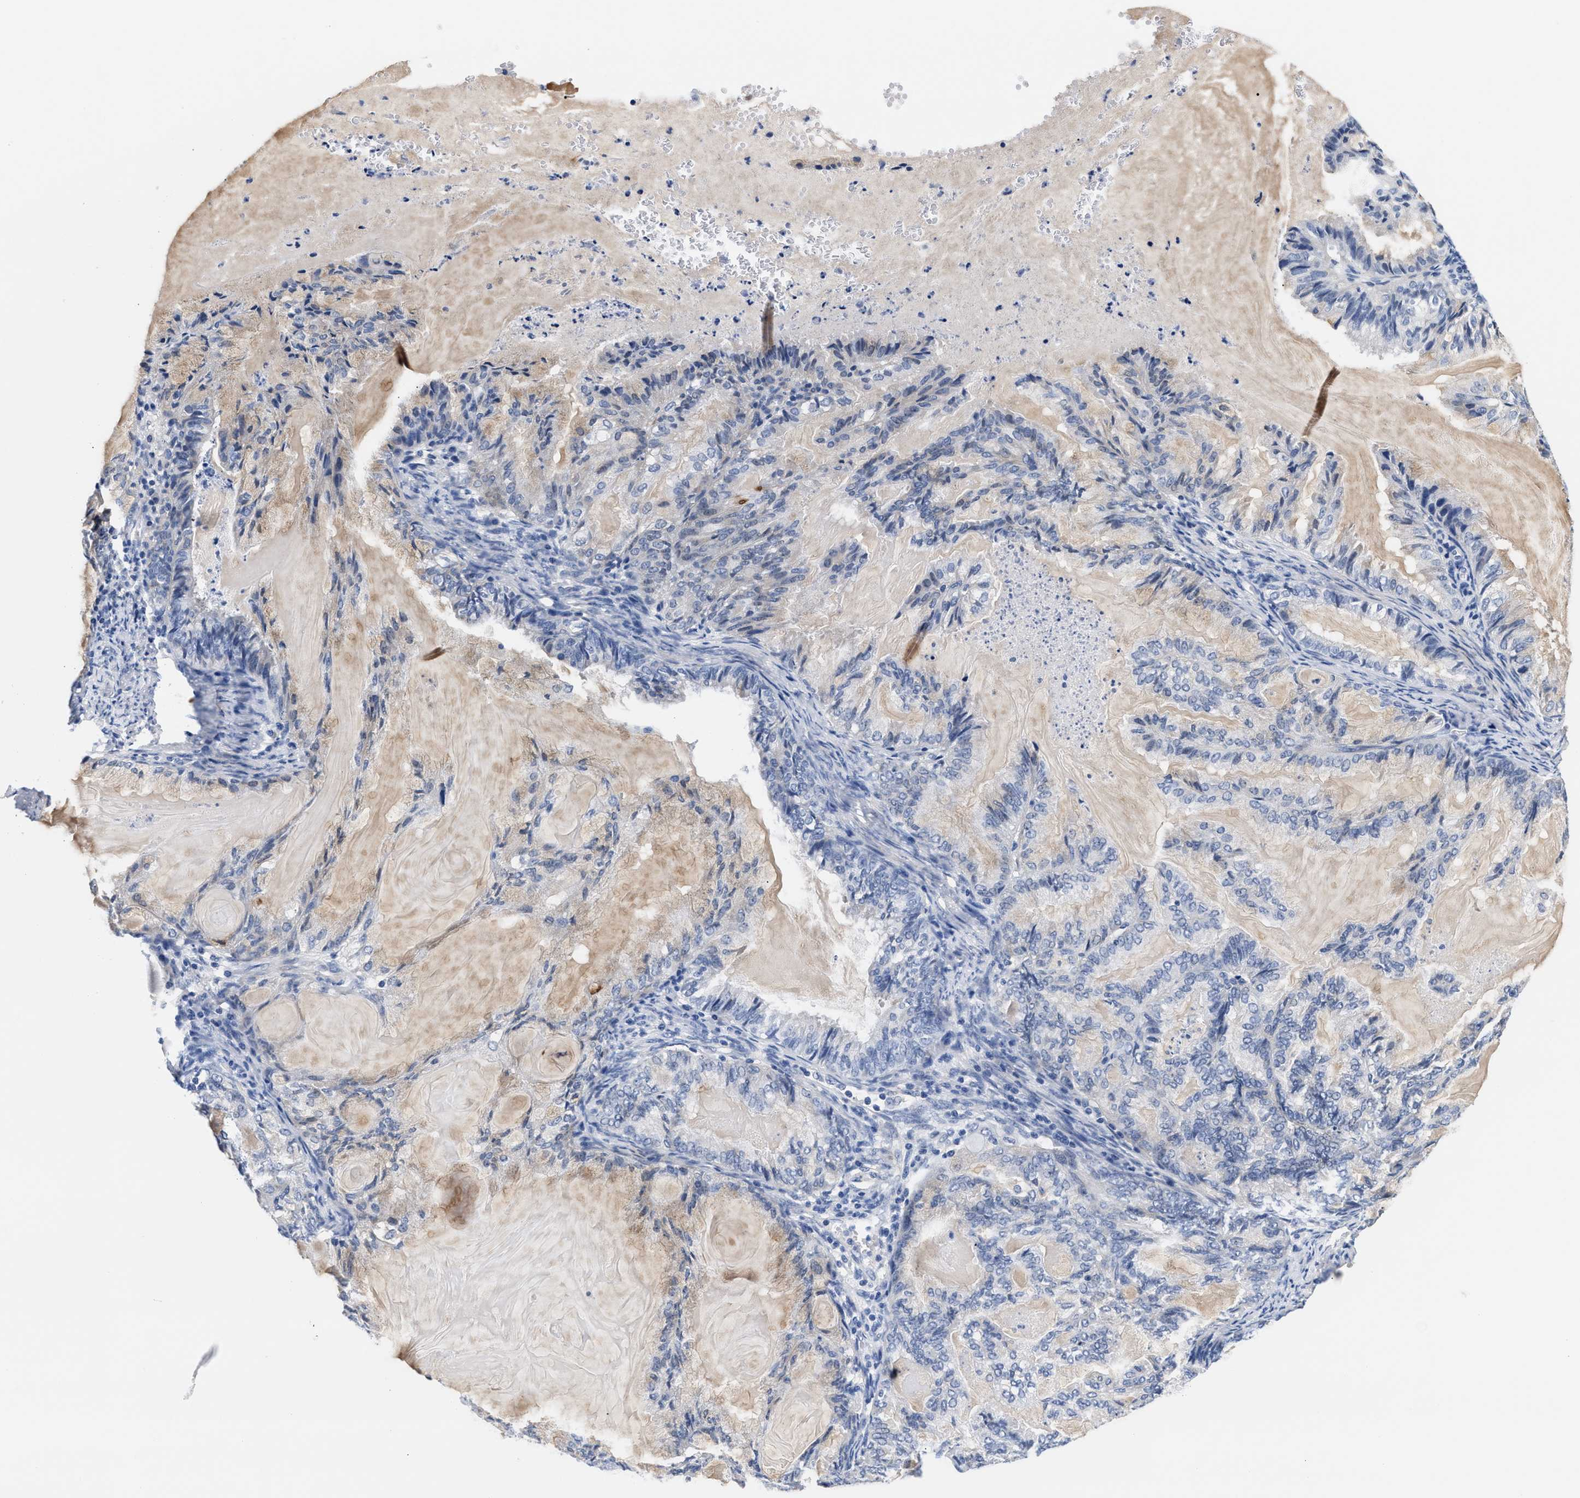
{"staining": {"intensity": "negative", "quantity": "none", "location": "none"}, "tissue": "endometrial cancer", "cell_type": "Tumor cells", "image_type": "cancer", "snomed": [{"axis": "morphology", "description": "Adenocarcinoma, NOS"}, {"axis": "topography", "description": "Endometrium"}], "caption": "There is no significant expression in tumor cells of adenocarcinoma (endometrial).", "gene": "ACTL7B", "patient": {"sex": "female", "age": 86}}